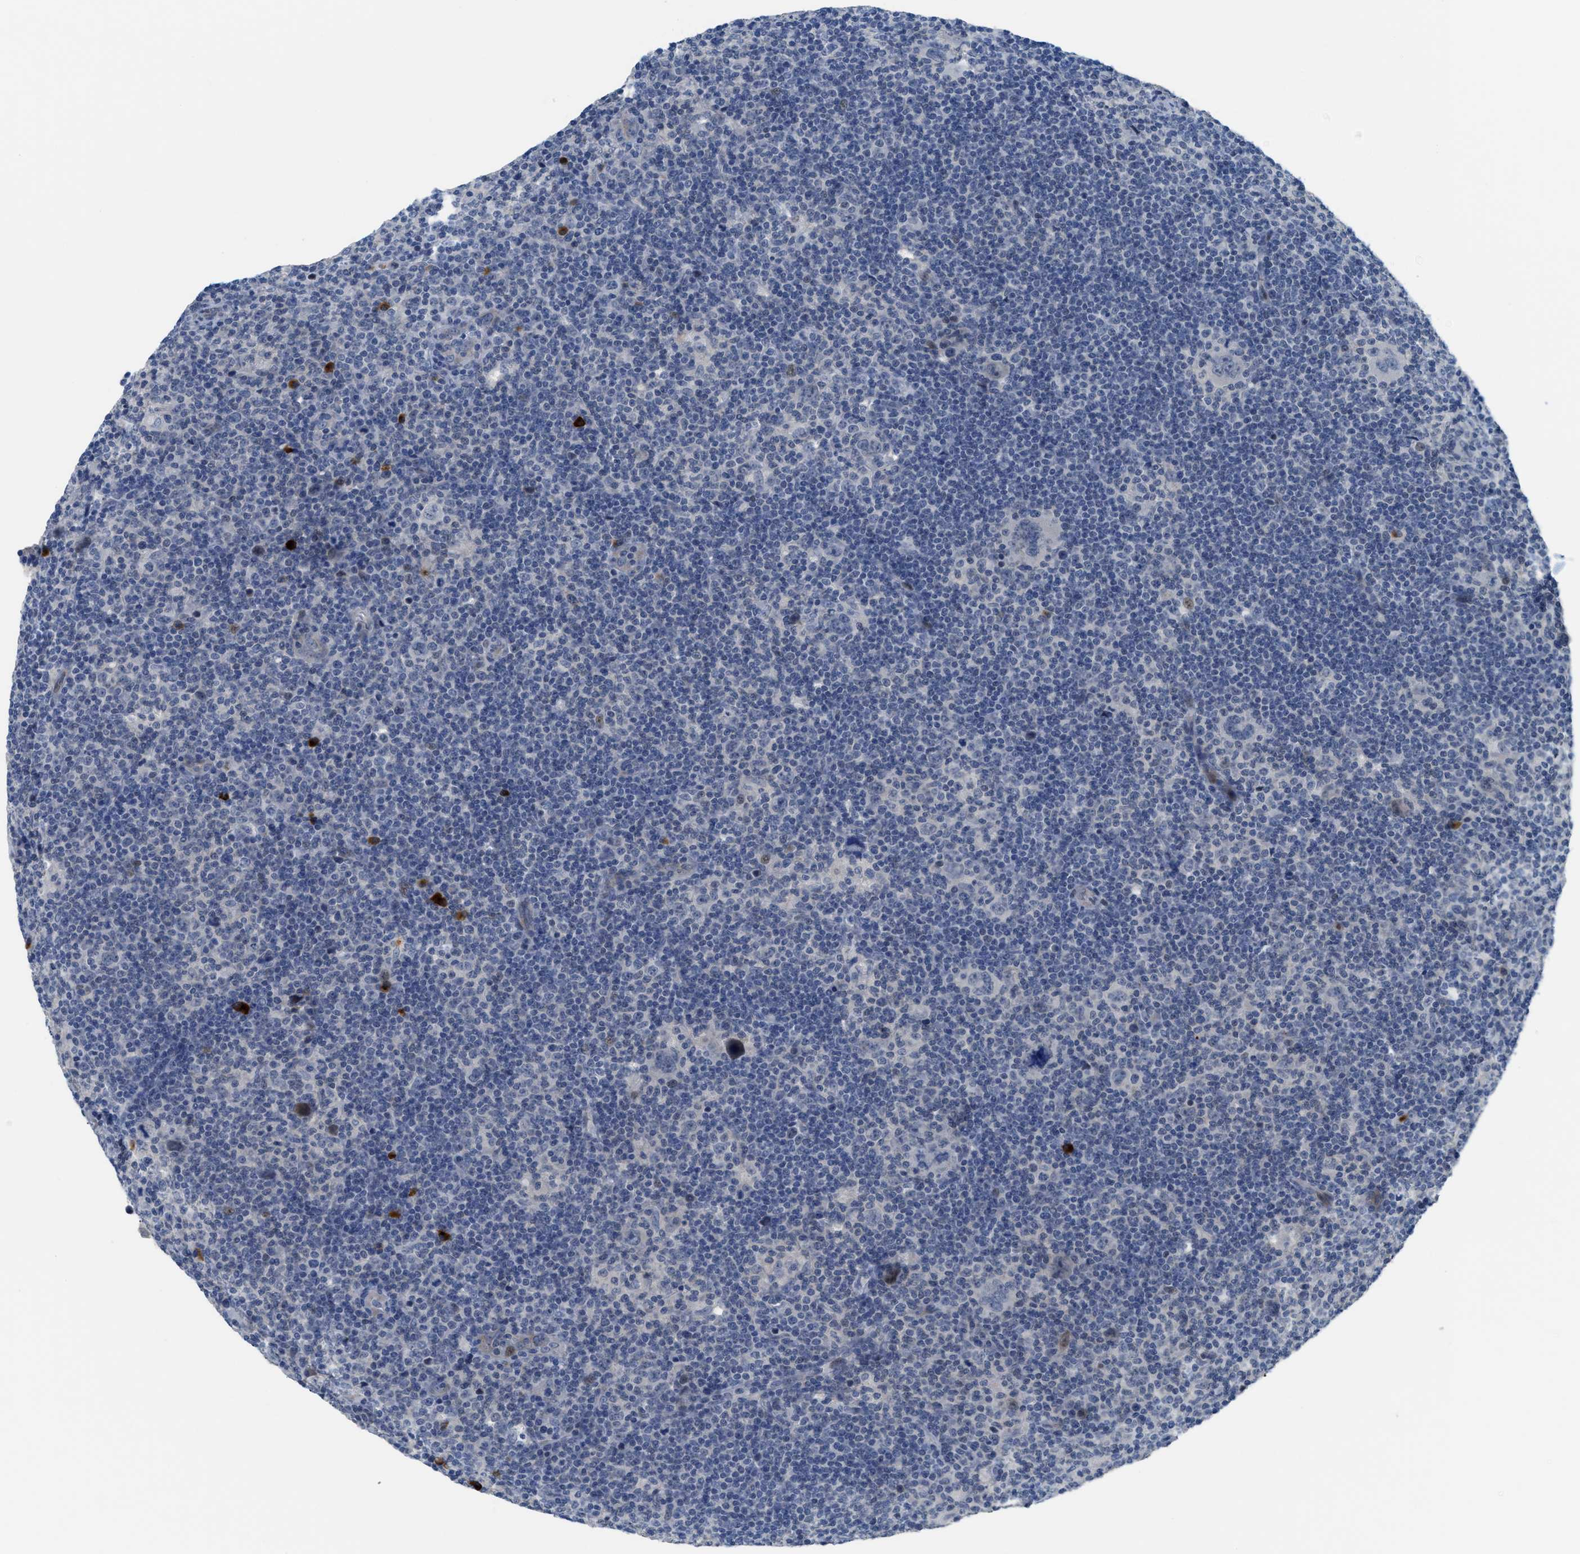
{"staining": {"intensity": "negative", "quantity": "none", "location": "none"}, "tissue": "lymphoma", "cell_type": "Tumor cells", "image_type": "cancer", "snomed": [{"axis": "morphology", "description": "Hodgkin's disease, NOS"}, {"axis": "topography", "description": "Lymph node"}], "caption": "High power microscopy histopathology image of an IHC micrograph of Hodgkin's disease, revealing no significant staining in tumor cells.", "gene": "OR9K2", "patient": {"sex": "female", "age": 57}}